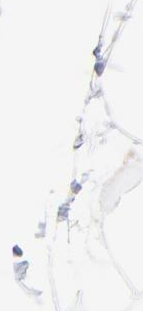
{"staining": {"intensity": "negative", "quantity": "none", "location": "none"}, "tissue": "adipose tissue", "cell_type": "Adipocytes", "image_type": "normal", "snomed": [{"axis": "morphology", "description": "Normal tissue, NOS"}, {"axis": "morphology", "description": "Duct carcinoma"}, {"axis": "topography", "description": "Breast"}, {"axis": "topography", "description": "Adipose tissue"}], "caption": "High power microscopy image of an immunohistochemistry (IHC) photomicrograph of normal adipose tissue, revealing no significant expression in adipocytes.", "gene": "PPFIBP2", "patient": {"sex": "female", "age": 37}}